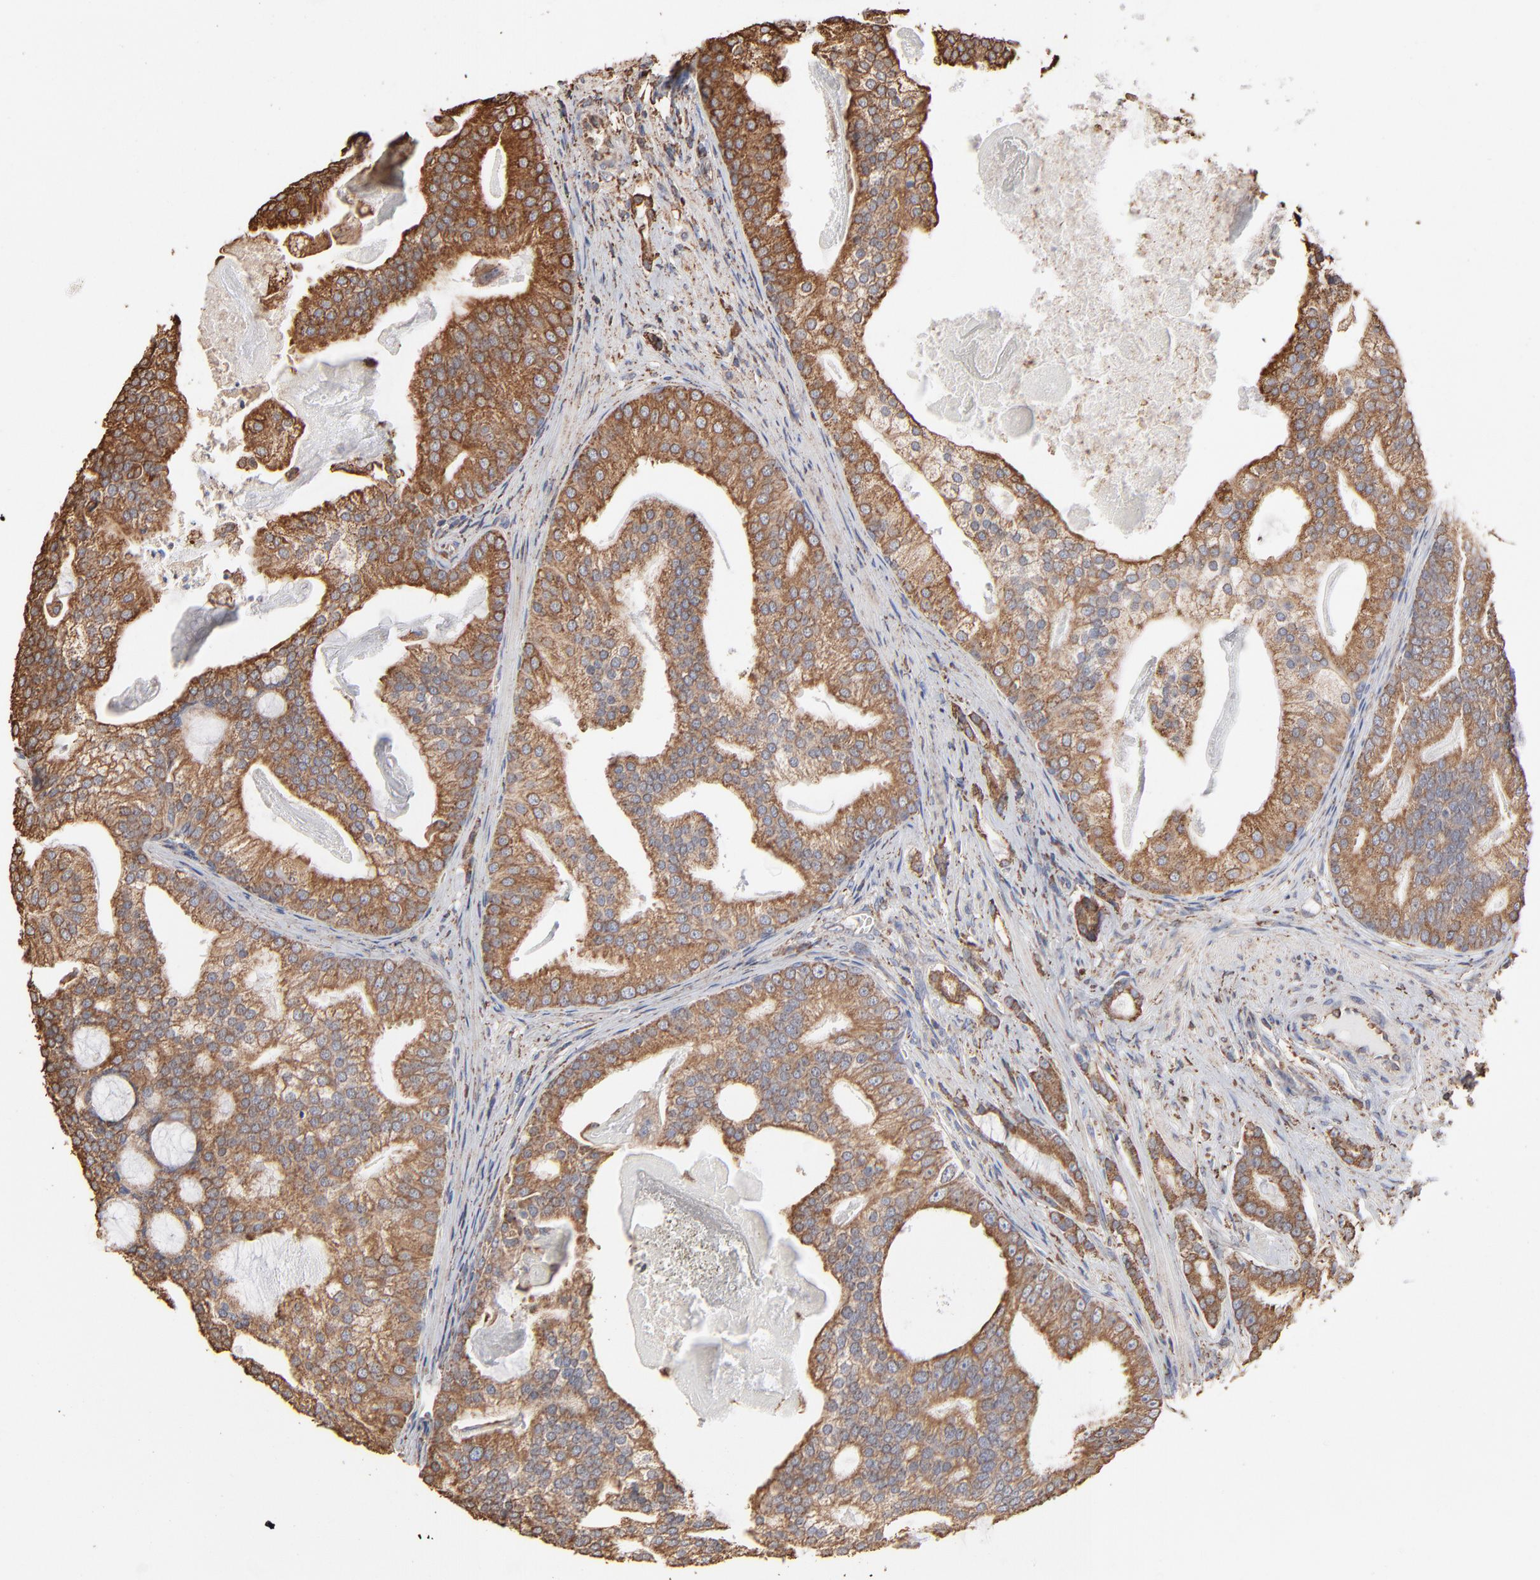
{"staining": {"intensity": "moderate", "quantity": ">75%", "location": "cytoplasmic/membranous"}, "tissue": "prostate cancer", "cell_type": "Tumor cells", "image_type": "cancer", "snomed": [{"axis": "morphology", "description": "Adenocarcinoma, Low grade"}, {"axis": "topography", "description": "Prostate"}], "caption": "Brown immunohistochemical staining in prostate adenocarcinoma (low-grade) demonstrates moderate cytoplasmic/membranous positivity in approximately >75% of tumor cells. (DAB IHC with brightfield microscopy, high magnification).", "gene": "PDIA3", "patient": {"sex": "male", "age": 58}}